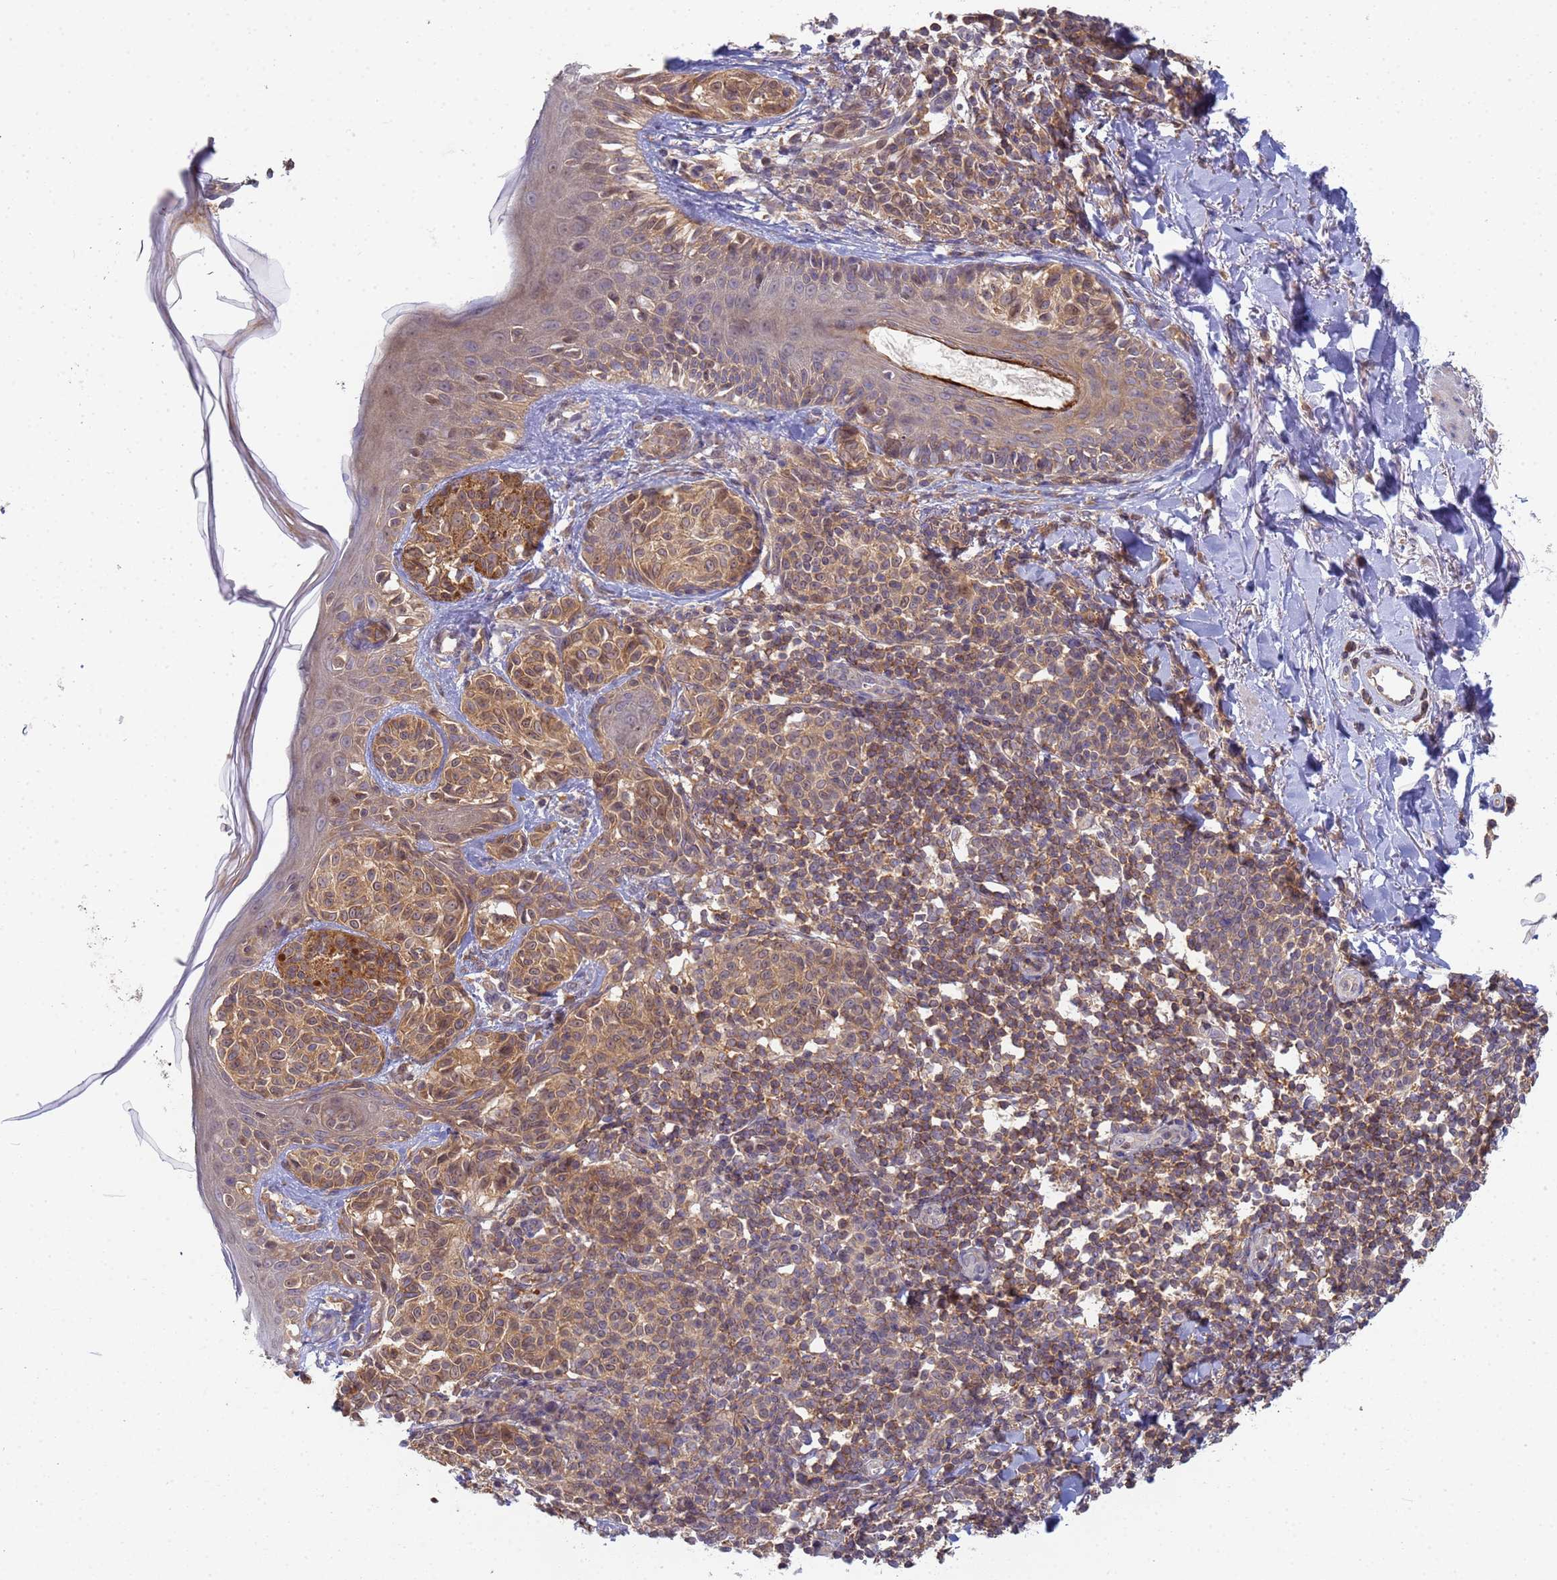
{"staining": {"intensity": "moderate", "quantity": ">75%", "location": "cytoplasmic/membranous"}, "tissue": "melanoma", "cell_type": "Tumor cells", "image_type": "cancer", "snomed": [{"axis": "morphology", "description": "Malignant melanoma, NOS"}, {"axis": "topography", "description": "Skin of upper extremity"}], "caption": "Brown immunohistochemical staining in human malignant melanoma displays moderate cytoplasmic/membranous staining in approximately >75% of tumor cells. The staining was performed using DAB, with brown indicating positive protein expression. Nuclei are stained blue with hematoxylin.", "gene": "SHARPIN", "patient": {"sex": "male", "age": 40}}